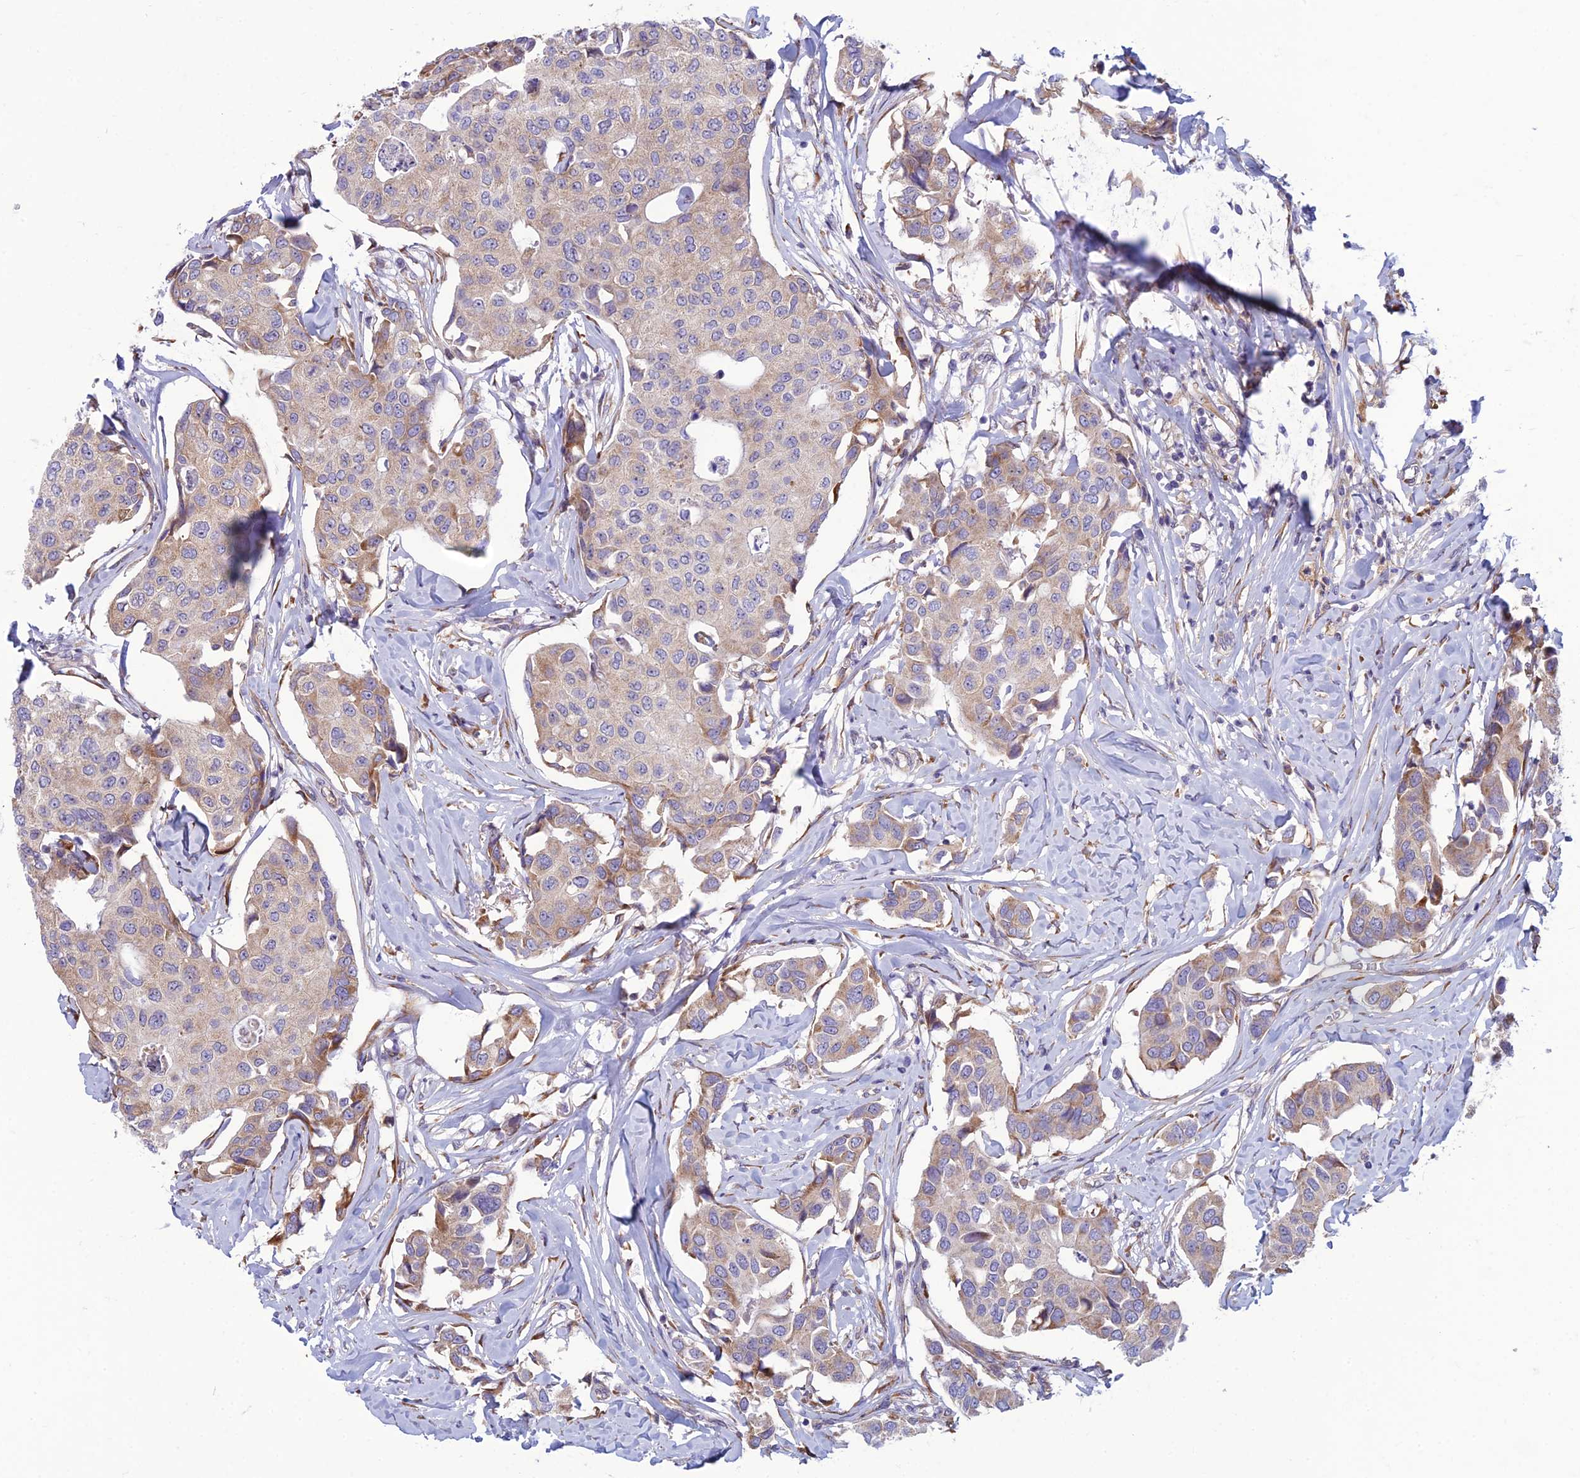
{"staining": {"intensity": "weak", "quantity": "25%-75%", "location": "cytoplasmic/membranous"}, "tissue": "breast cancer", "cell_type": "Tumor cells", "image_type": "cancer", "snomed": [{"axis": "morphology", "description": "Duct carcinoma"}, {"axis": "topography", "description": "Breast"}], "caption": "Immunohistochemical staining of breast cancer demonstrates low levels of weak cytoplasmic/membranous staining in approximately 25%-75% of tumor cells. The protein of interest is stained brown, and the nuclei are stained in blue (DAB IHC with brightfield microscopy, high magnification).", "gene": "RPL17-C18orf32", "patient": {"sex": "female", "age": 80}}